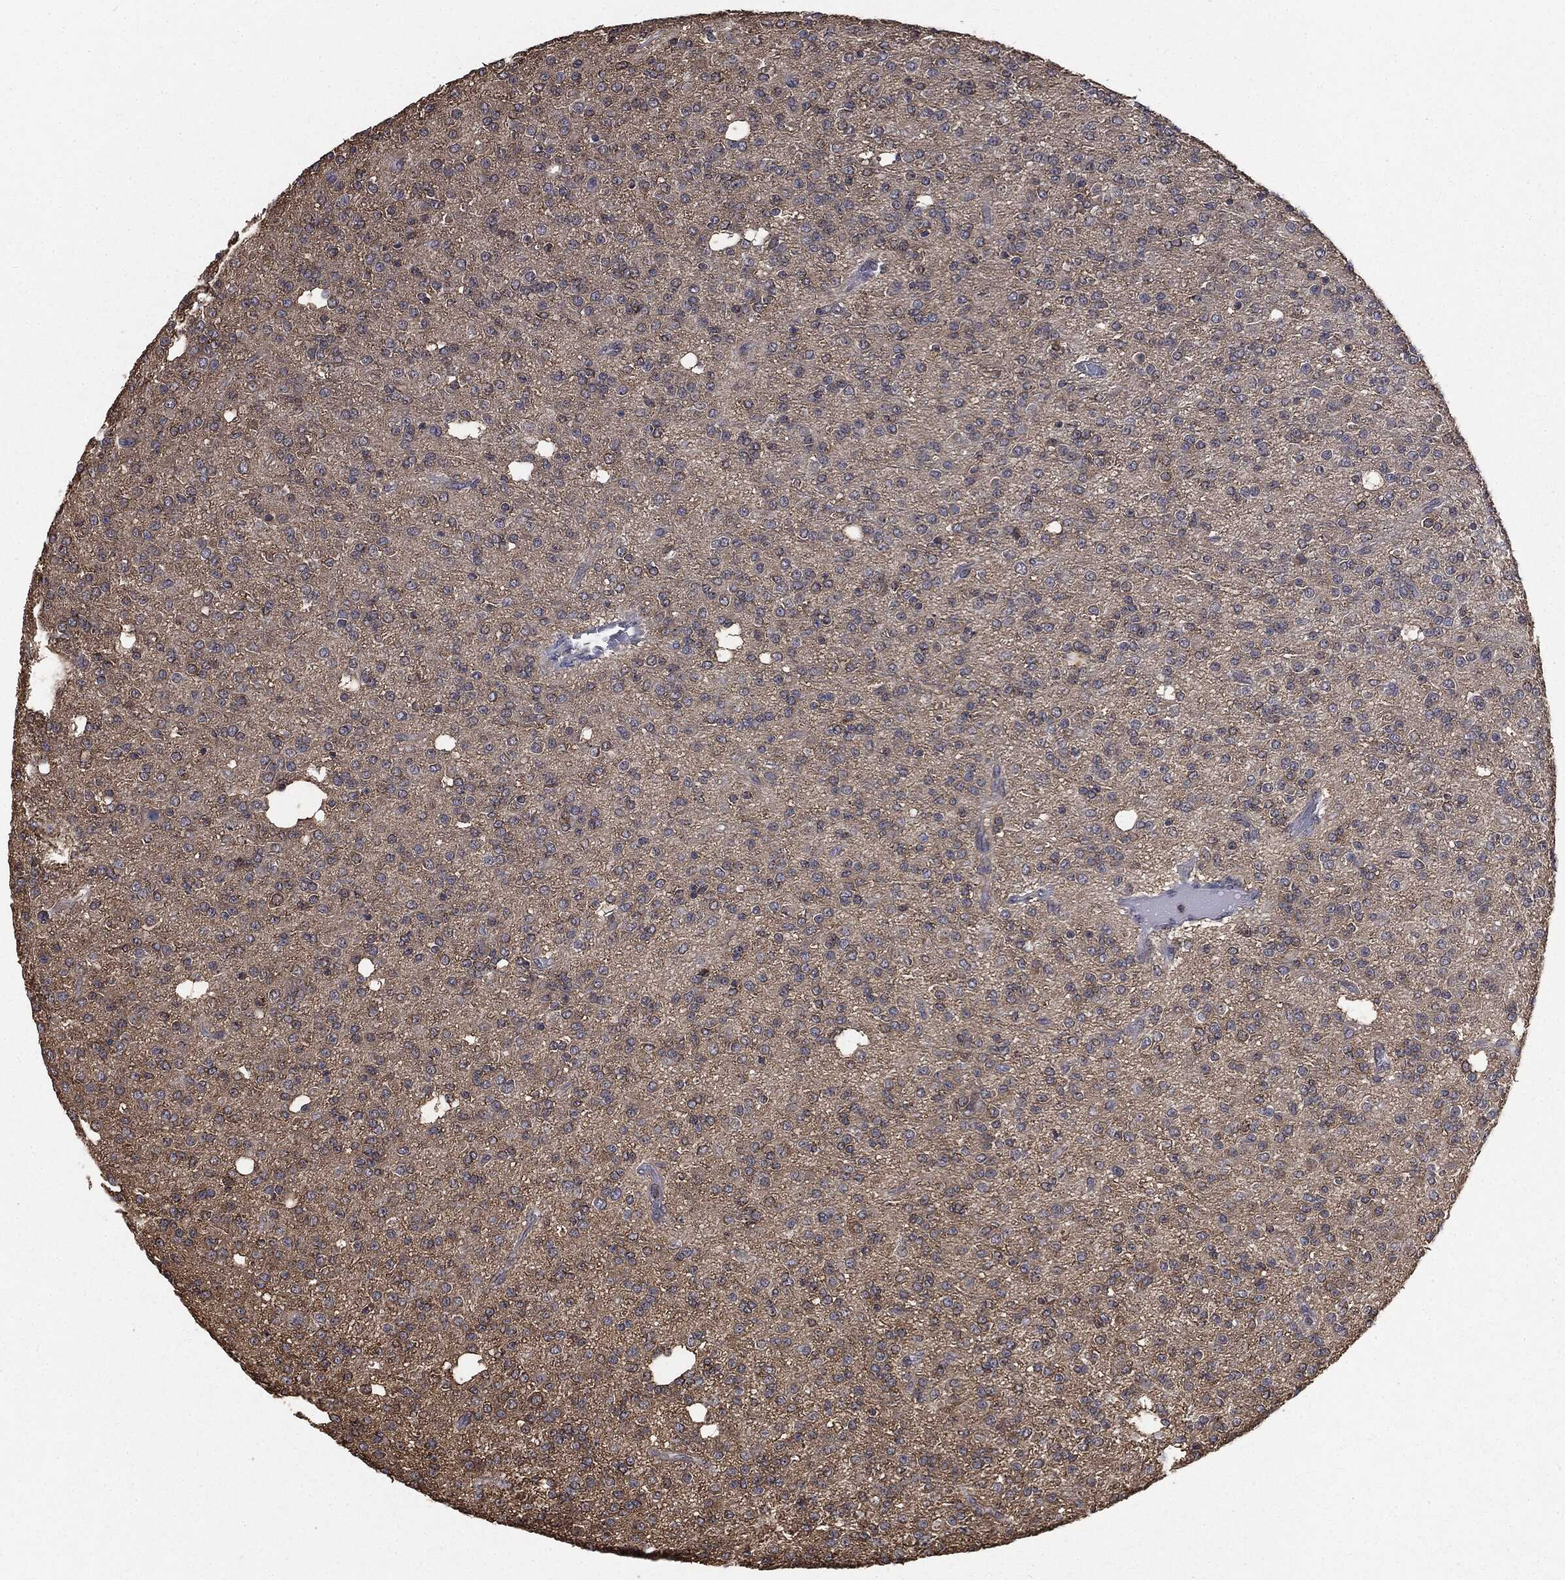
{"staining": {"intensity": "moderate", "quantity": "<25%", "location": "cytoplasmic/membranous"}, "tissue": "glioma", "cell_type": "Tumor cells", "image_type": "cancer", "snomed": [{"axis": "morphology", "description": "Glioma, malignant, Low grade"}, {"axis": "topography", "description": "Brain"}], "caption": "This is a histology image of immunohistochemistry (IHC) staining of malignant low-grade glioma, which shows moderate staining in the cytoplasmic/membranous of tumor cells.", "gene": "TRMT1L", "patient": {"sex": "male", "age": 27}}